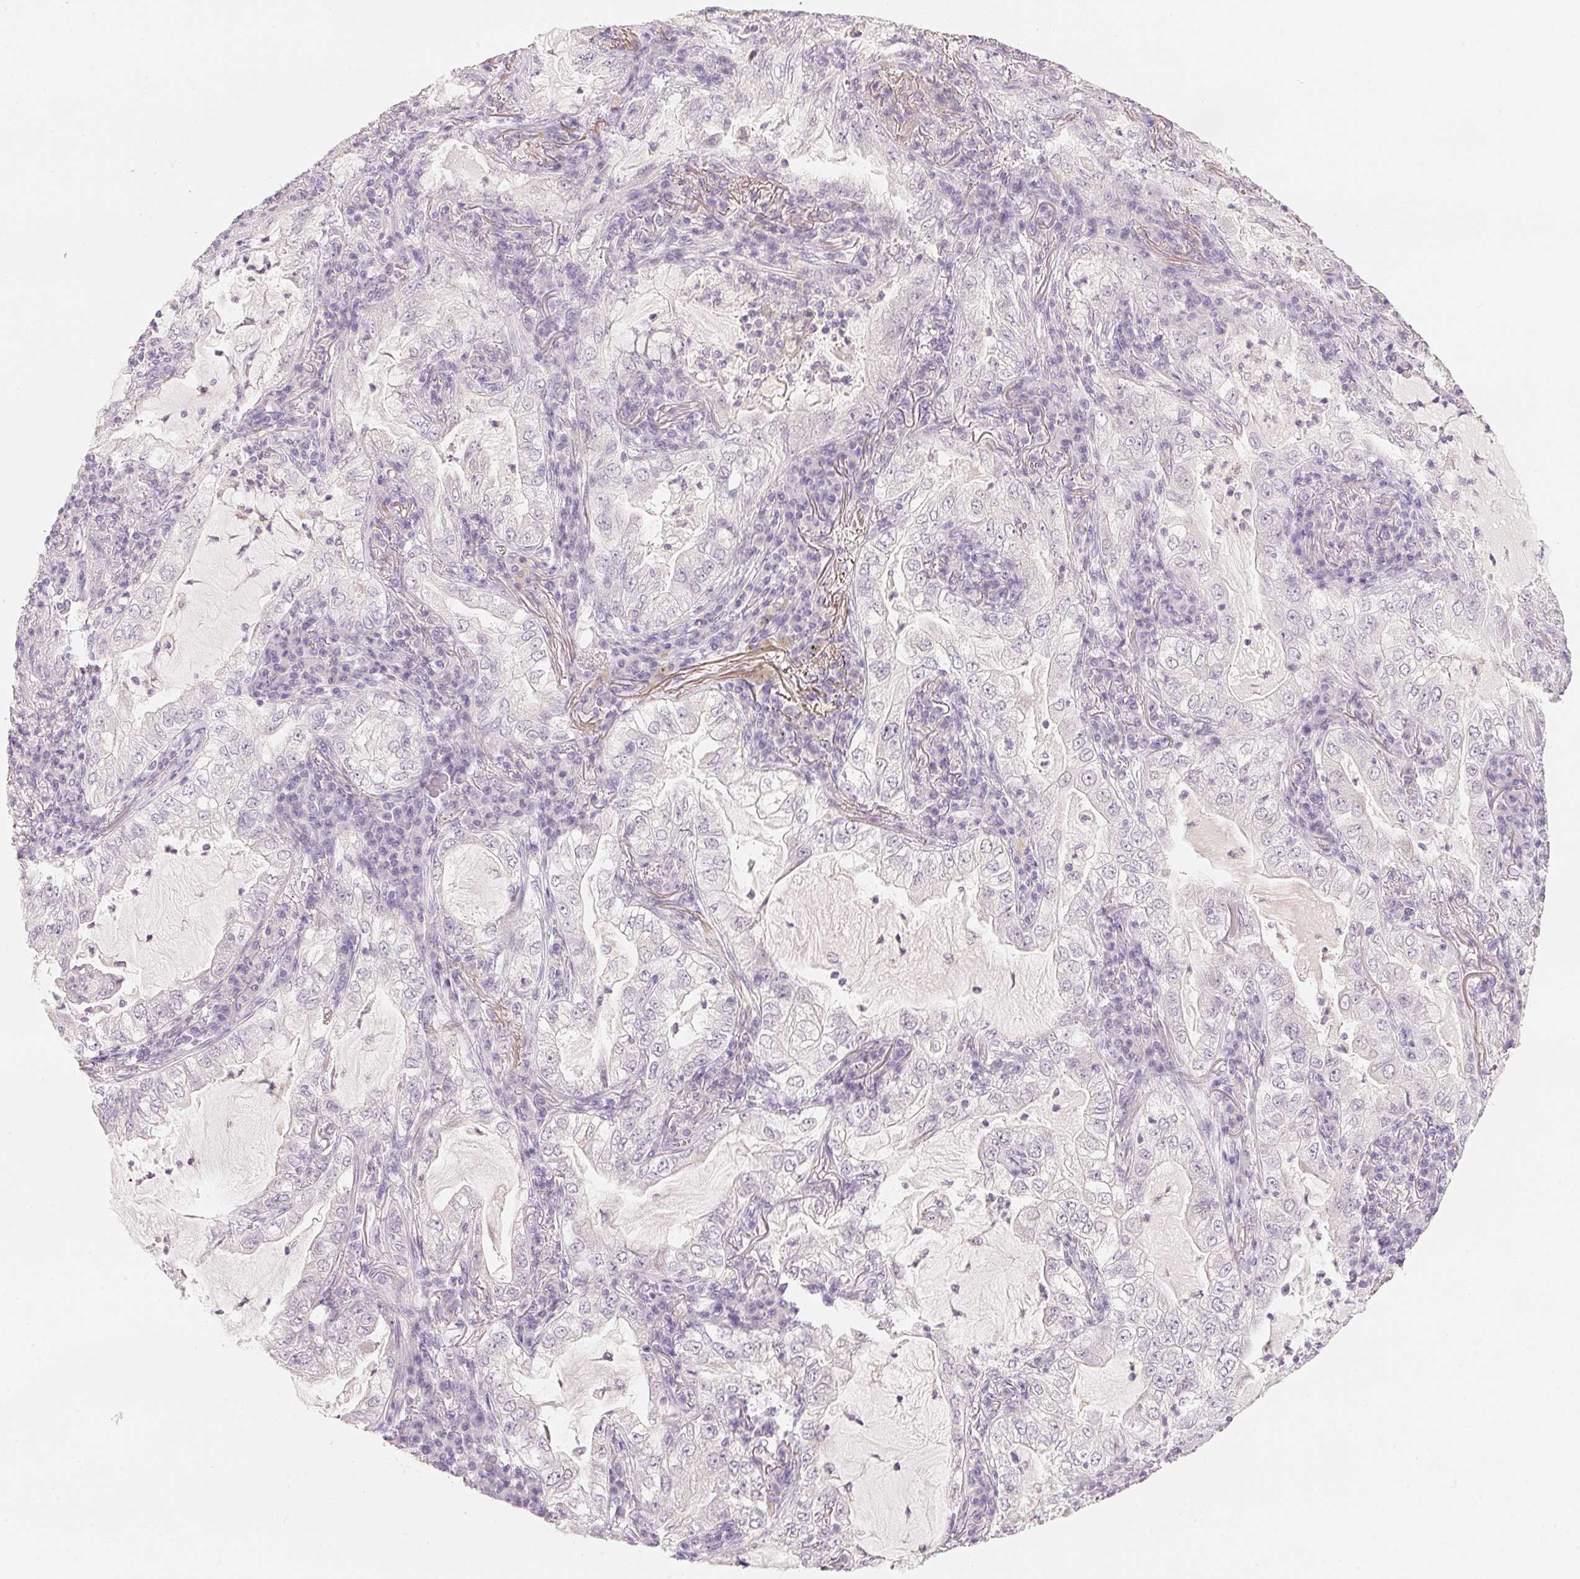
{"staining": {"intensity": "negative", "quantity": "none", "location": "none"}, "tissue": "lung cancer", "cell_type": "Tumor cells", "image_type": "cancer", "snomed": [{"axis": "morphology", "description": "Adenocarcinoma, NOS"}, {"axis": "topography", "description": "Lung"}], "caption": "This is an immunohistochemistry (IHC) photomicrograph of adenocarcinoma (lung). There is no positivity in tumor cells.", "gene": "CFAP276", "patient": {"sex": "female", "age": 73}}